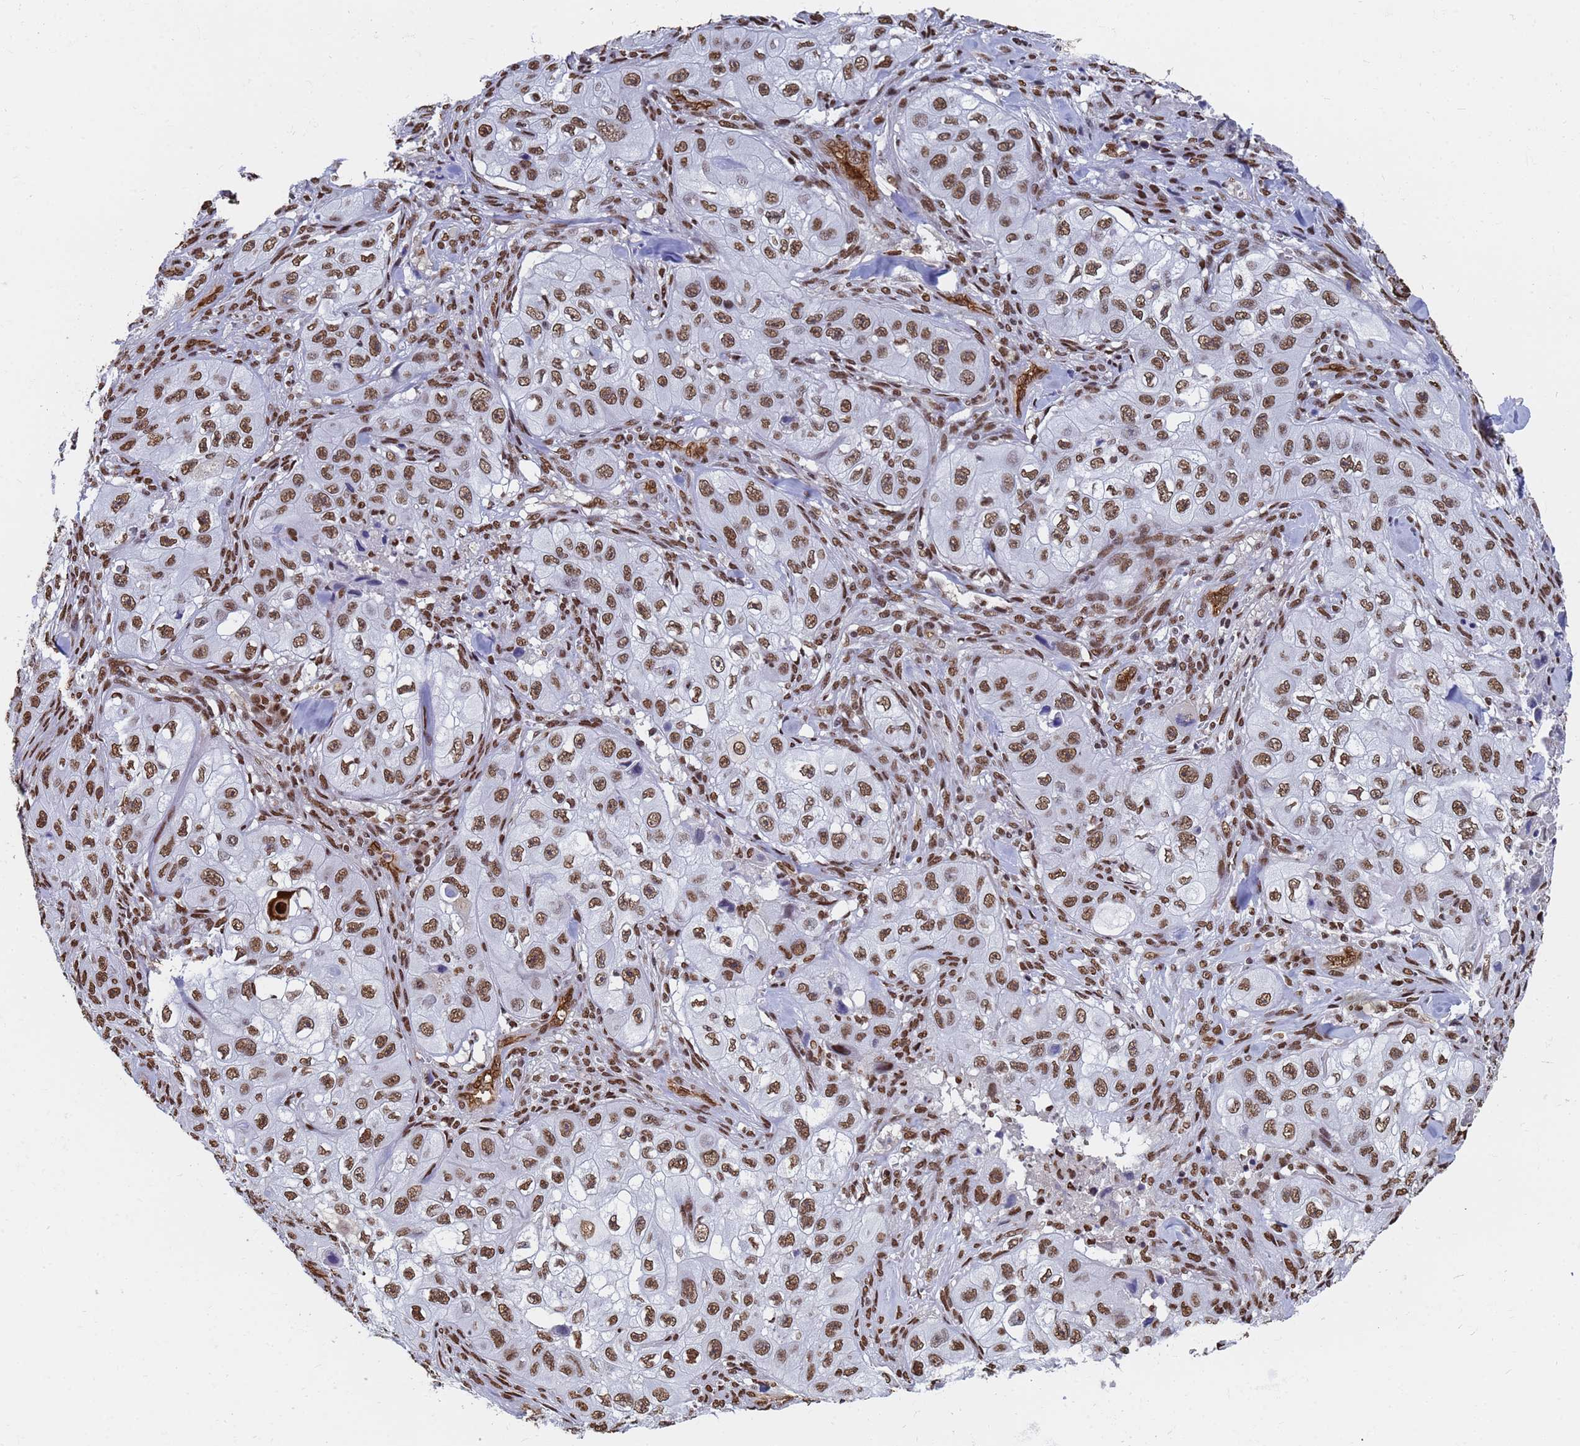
{"staining": {"intensity": "moderate", "quantity": ">75%", "location": "nuclear"}, "tissue": "skin cancer", "cell_type": "Tumor cells", "image_type": "cancer", "snomed": [{"axis": "morphology", "description": "Squamous cell carcinoma, NOS"}, {"axis": "topography", "description": "Skin"}, {"axis": "topography", "description": "Subcutis"}], "caption": "High-magnification brightfield microscopy of skin cancer (squamous cell carcinoma) stained with DAB (3,3'-diaminobenzidine) (brown) and counterstained with hematoxylin (blue). tumor cells exhibit moderate nuclear staining is appreciated in approximately>75% of cells.", "gene": "RAVER2", "patient": {"sex": "male", "age": 73}}